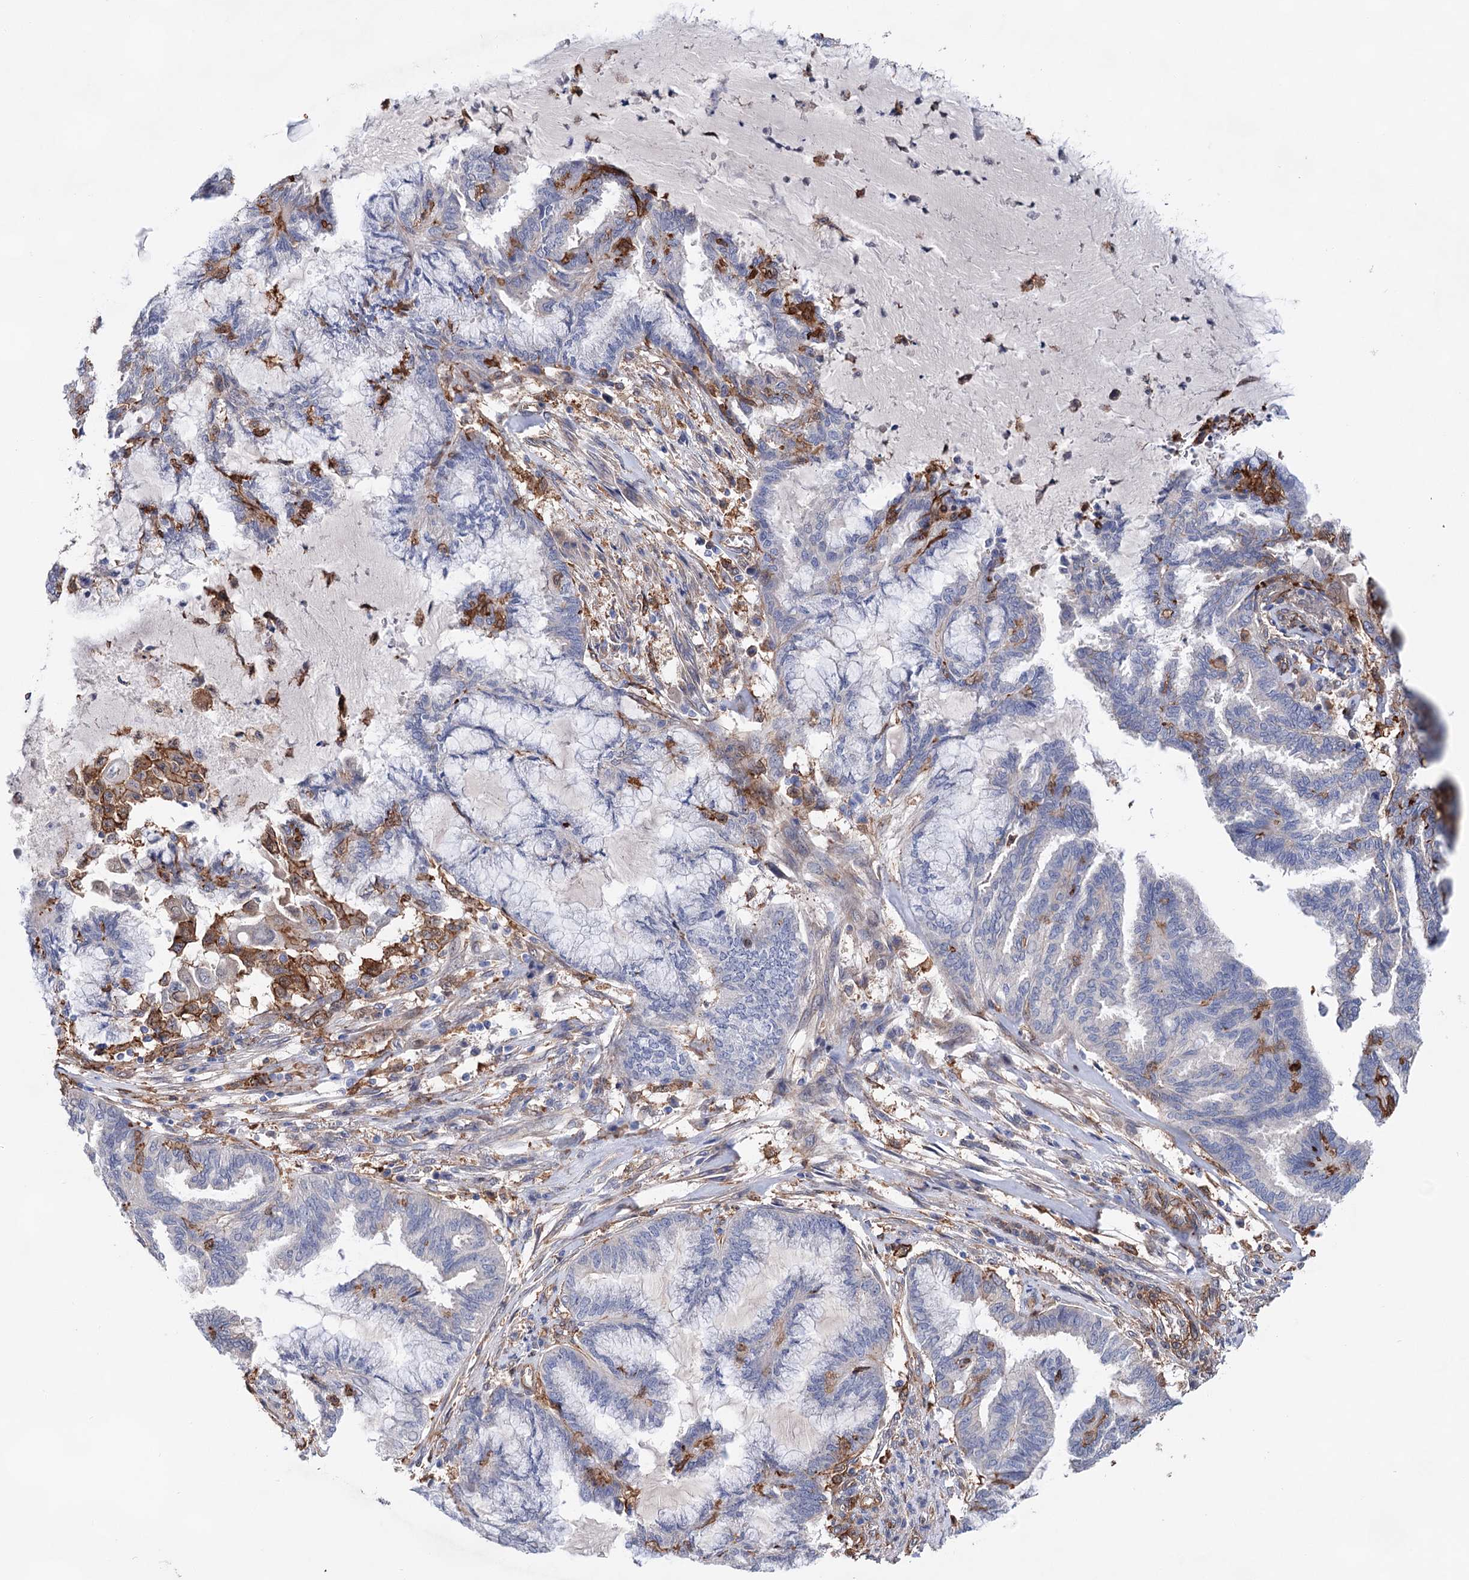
{"staining": {"intensity": "negative", "quantity": "none", "location": "none"}, "tissue": "endometrial cancer", "cell_type": "Tumor cells", "image_type": "cancer", "snomed": [{"axis": "morphology", "description": "Adenocarcinoma, NOS"}, {"axis": "topography", "description": "Endometrium"}], "caption": "Immunohistochemical staining of adenocarcinoma (endometrial) demonstrates no significant expression in tumor cells.", "gene": "TMTC3", "patient": {"sex": "female", "age": 86}}